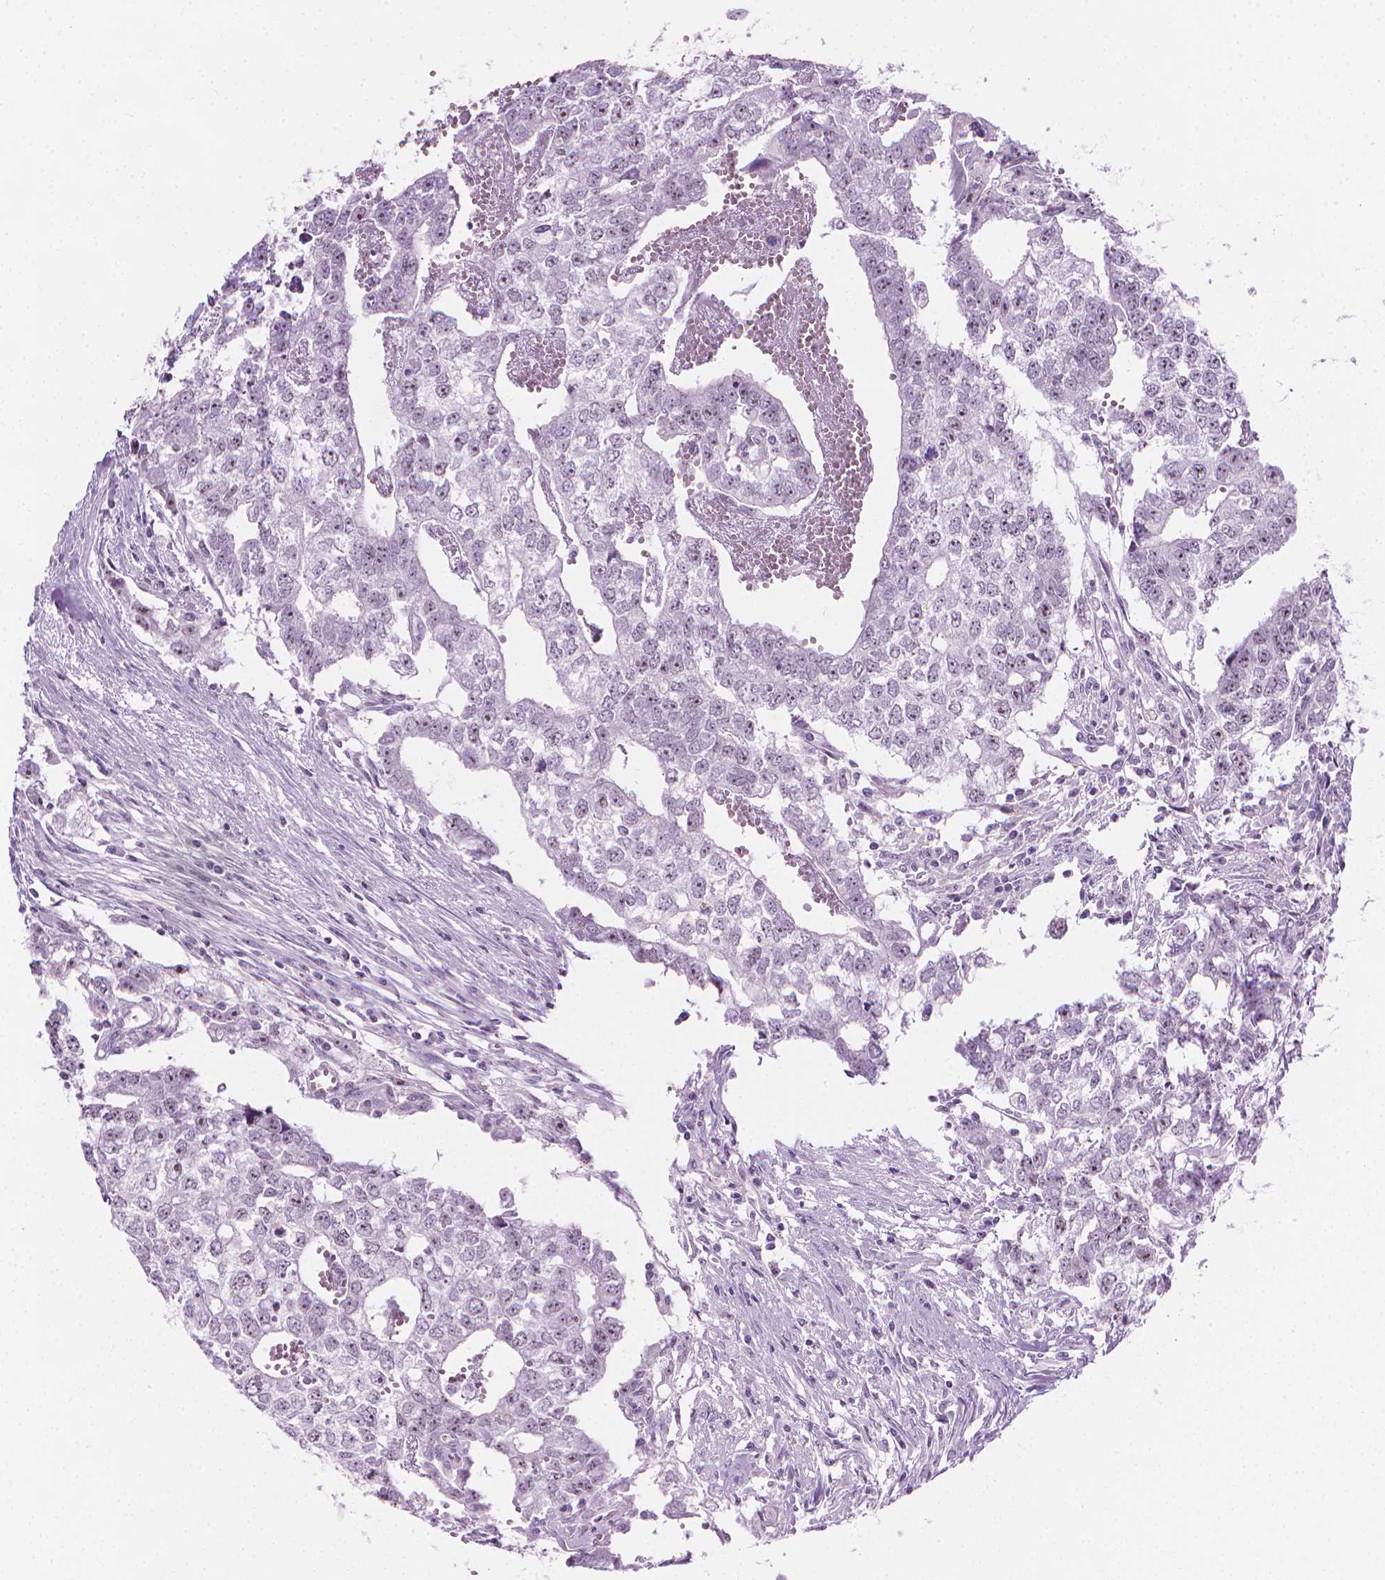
{"staining": {"intensity": "moderate", "quantity": "25%-75%", "location": "nuclear"}, "tissue": "testis cancer", "cell_type": "Tumor cells", "image_type": "cancer", "snomed": [{"axis": "morphology", "description": "Carcinoma, Embryonal, NOS"}, {"axis": "morphology", "description": "Teratoma, malignant, NOS"}, {"axis": "topography", "description": "Testis"}], "caption": "Testis malignant teratoma stained for a protein exhibits moderate nuclear positivity in tumor cells.", "gene": "NOL7", "patient": {"sex": "male", "age": 24}}